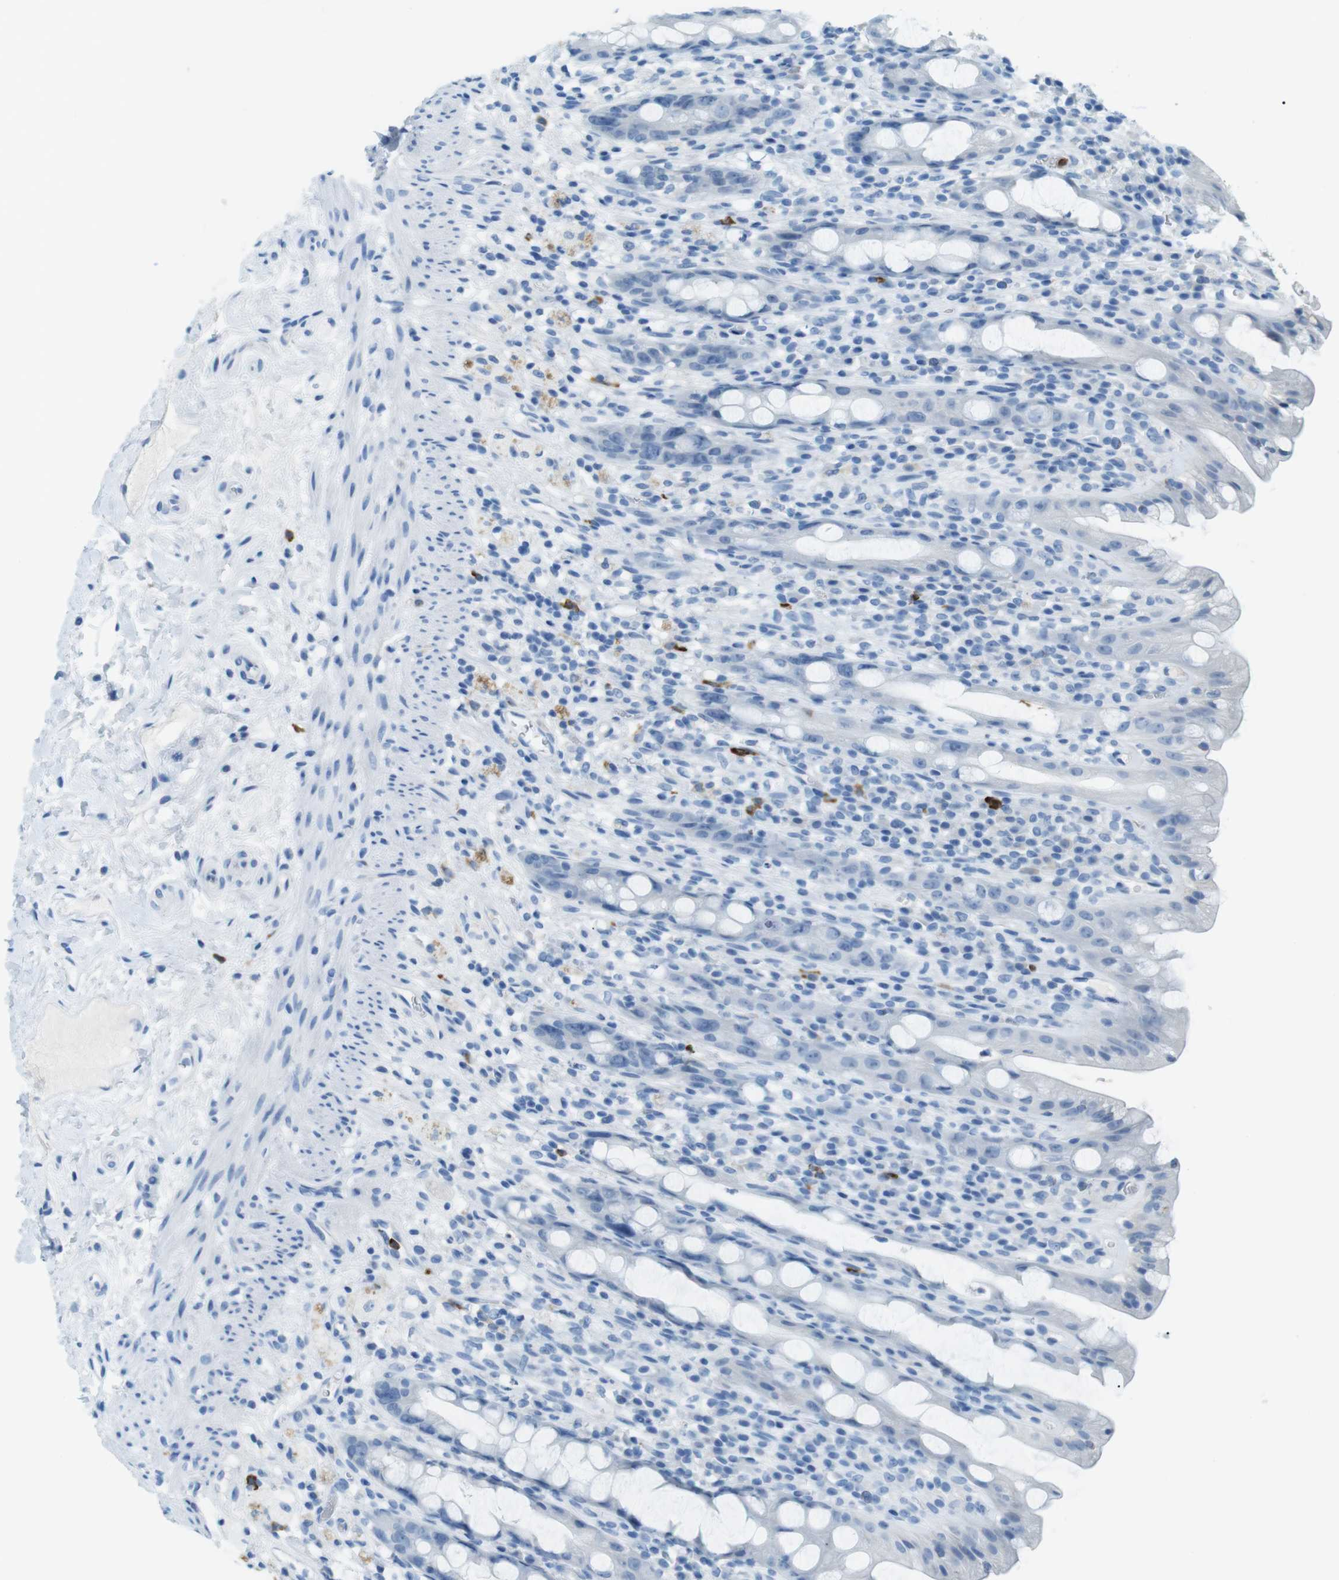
{"staining": {"intensity": "negative", "quantity": "none", "location": "none"}, "tissue": "rectum", "cell_type": "Glandular cells", "image_type": "normal", "snomed": [{"axis": "morphology", "description": "Normal tissue, NOS"}, {"axis": "topography", "description": "Rectum"}], "caption": "An image of human rectum is negative for staining in glandular cells. (Brightfield microscopy of DAB (3,3'-diaminobenzidine) IHC at high magnification).", "gene": "MCEMP1", "patient": {"sex": "male", "age": 44}}